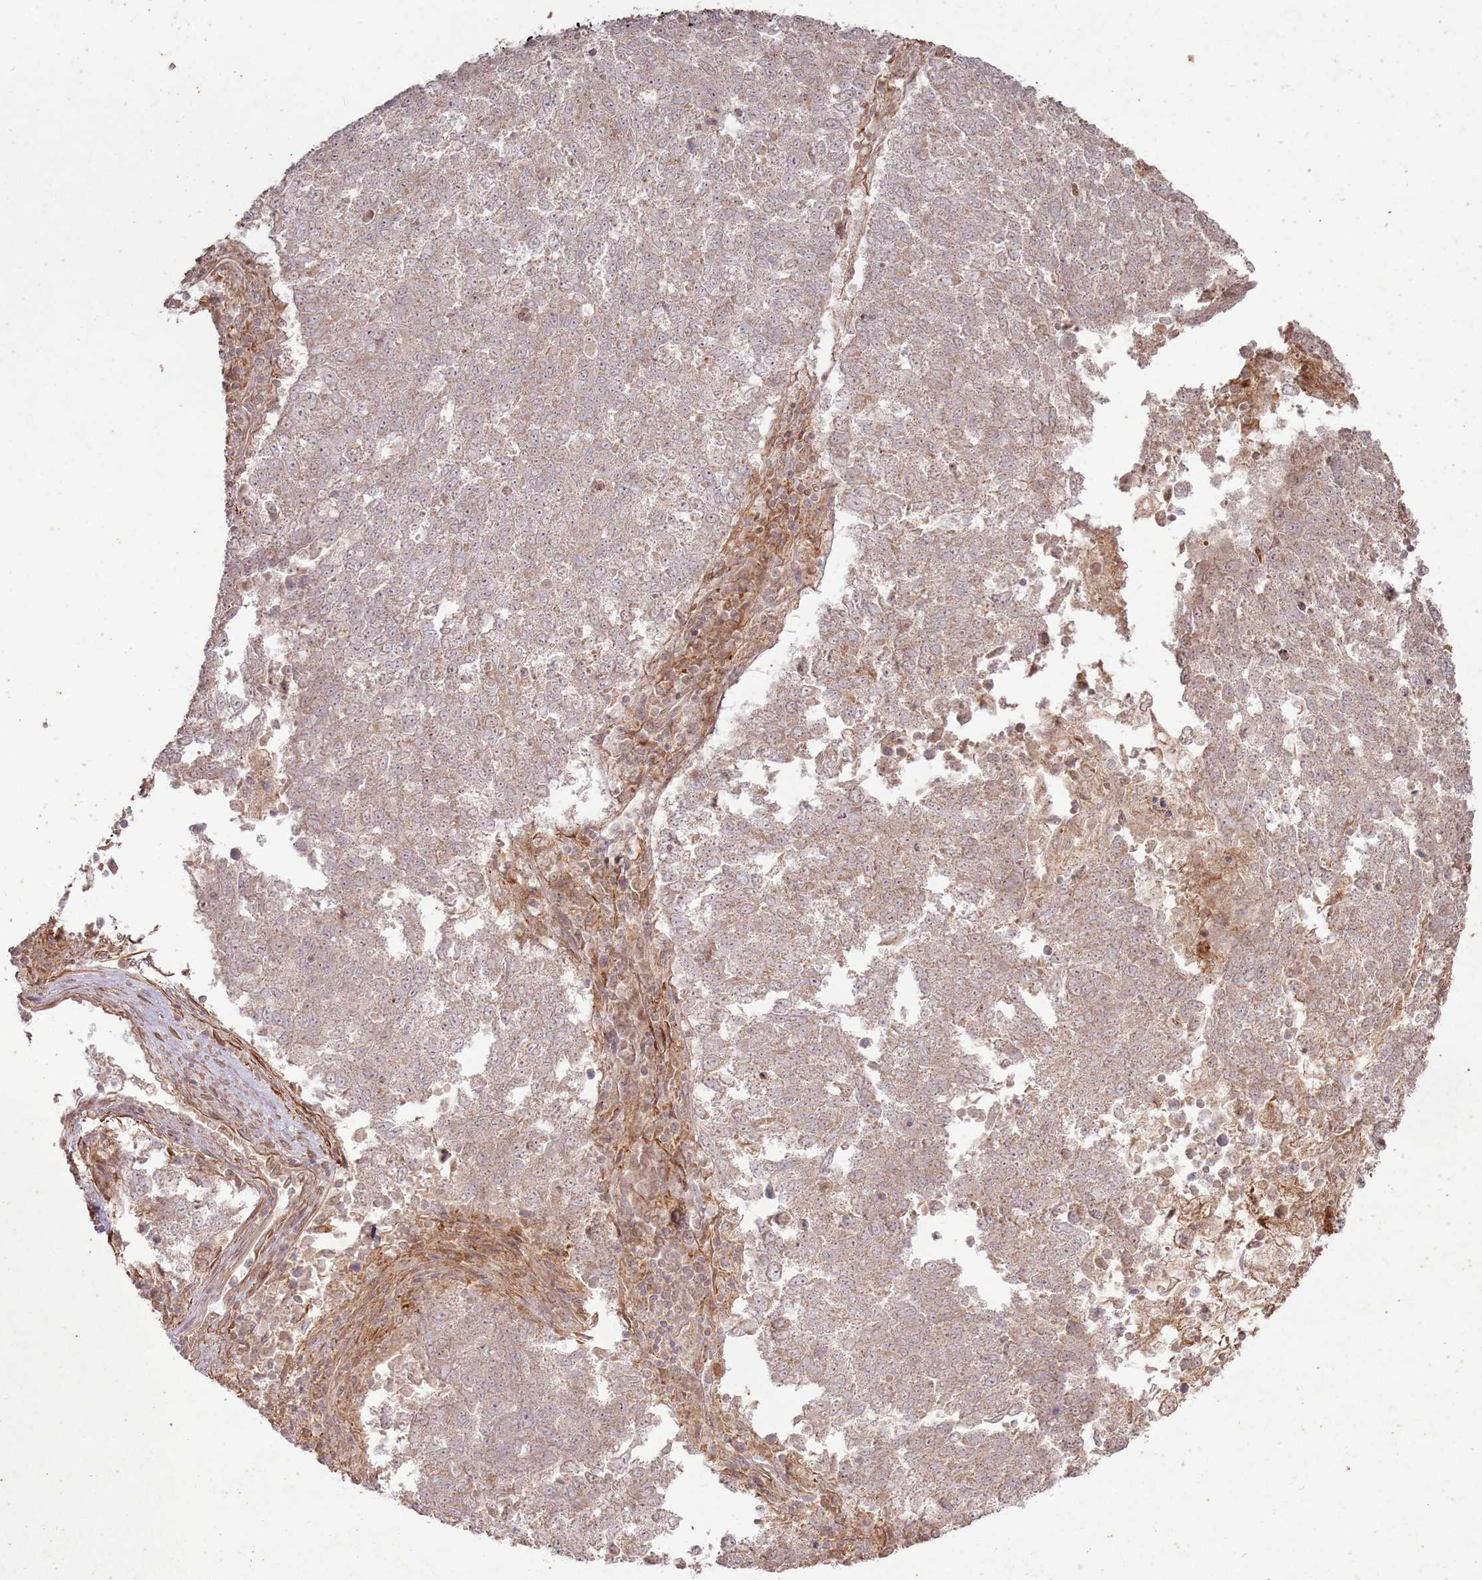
{"staining": {"intensity": "weak", "quantity": ">75%", "location": "cytoplasmic/membranous"}, "tissue": "lung cancer", "cell_type": "Tumor cells", "image_type": "cancer", "snomed": [{"axis": "morphology", "description": "Squamous cell carcinoma, NOS"}, {"axis": "topography", "description": "Lung"}], "caption": "Immunohistochemistry (IHC) micrograph of neoplastic tissue: lung squamous cell carcinoma stained using immunohistochemistry reveals low levels of weak protein expression localized specifically in the cytoplasmic/membranous of tumor cells, appearing as a cytoplasmic/membranous brown color.", "gene": "ZNF623", "patient": {"sex": "male", "age": 73}}